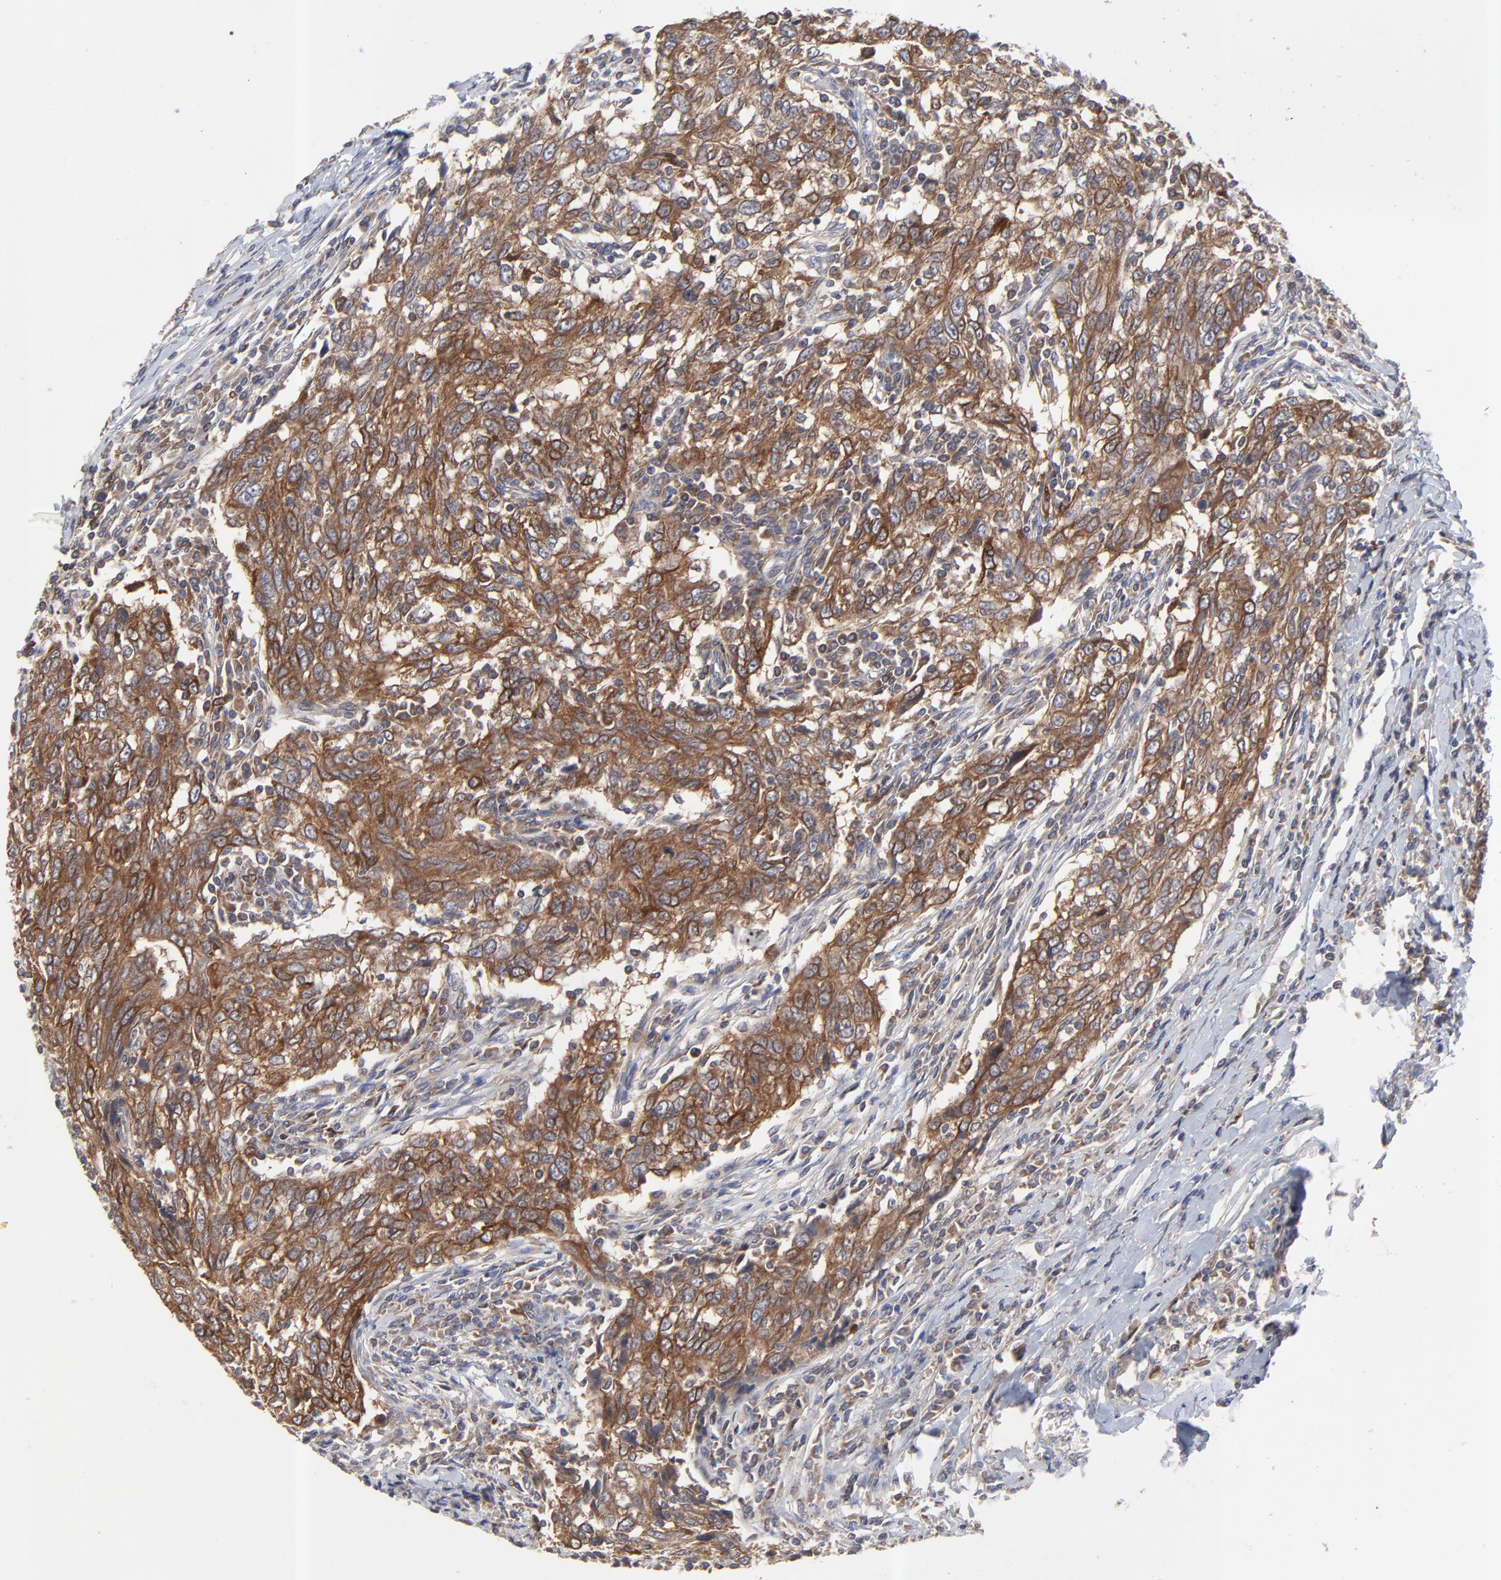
{"staining": {"intensity": "strong", "quantity": ">75%", "location": "cytoplasmic/membranous"}, "tissue": "breast cancer", "cell_type": "Tumor cells", "image_type": "cancer", "snomed": [{"axis": "morphology", "description": "Duct carcinoma"}, {"axis": "topography", "description": "Breast"}], "caption": "Immunohistochemical staining of breast cancer (intraductal carcinoma) demonstrates strong cytoplasmic/membranous protein expression in about >75% of tumor cells. The staining is performed using DAB brown chromogen to label protein expression. The nuclei are counter-stained blue using hematoxylin.", "gene": "RAB9A", "patient": {"sex": "female", "age": 50}}